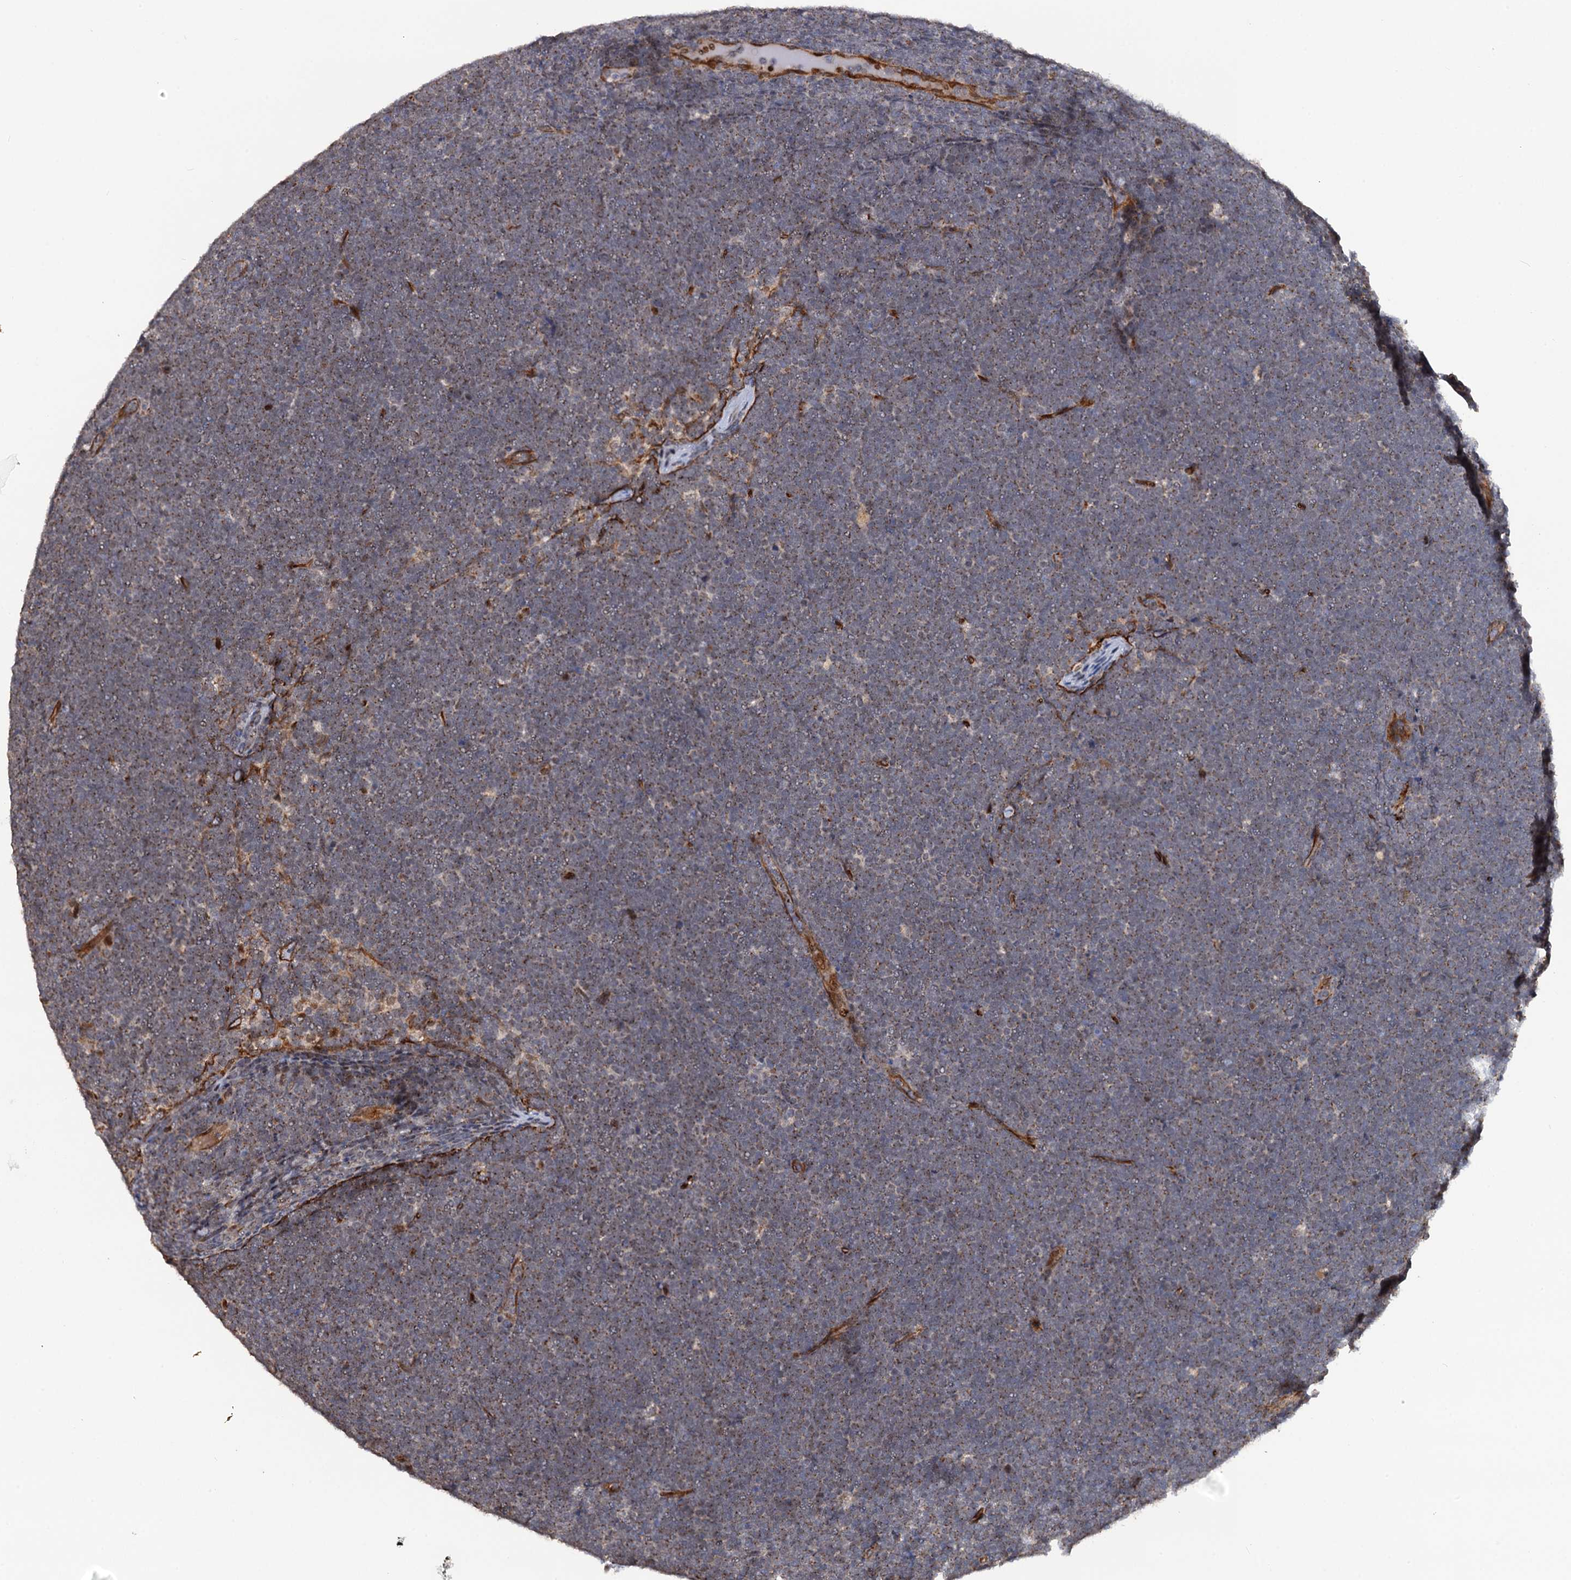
{"staining": {"intensity": "negative", "quantity": "none", "location": "none"}, "tissue": "lymphoma", "cell_type": "Tumor cells", "image_type": "cancer", "snomed": [{"axis": "morphology", "description": "Malignant lymphoma, non-Hodgkin's type, High grade"}, {"axis": "topography", "description": "Lymph node"}], "caption": "Tumor cells are negative for brown protein staining in high-grade malignant lymphoma, non-Hodgkin's type.", "gene": "LRRC63", "patient": {"sex": "male", "age": 13}}